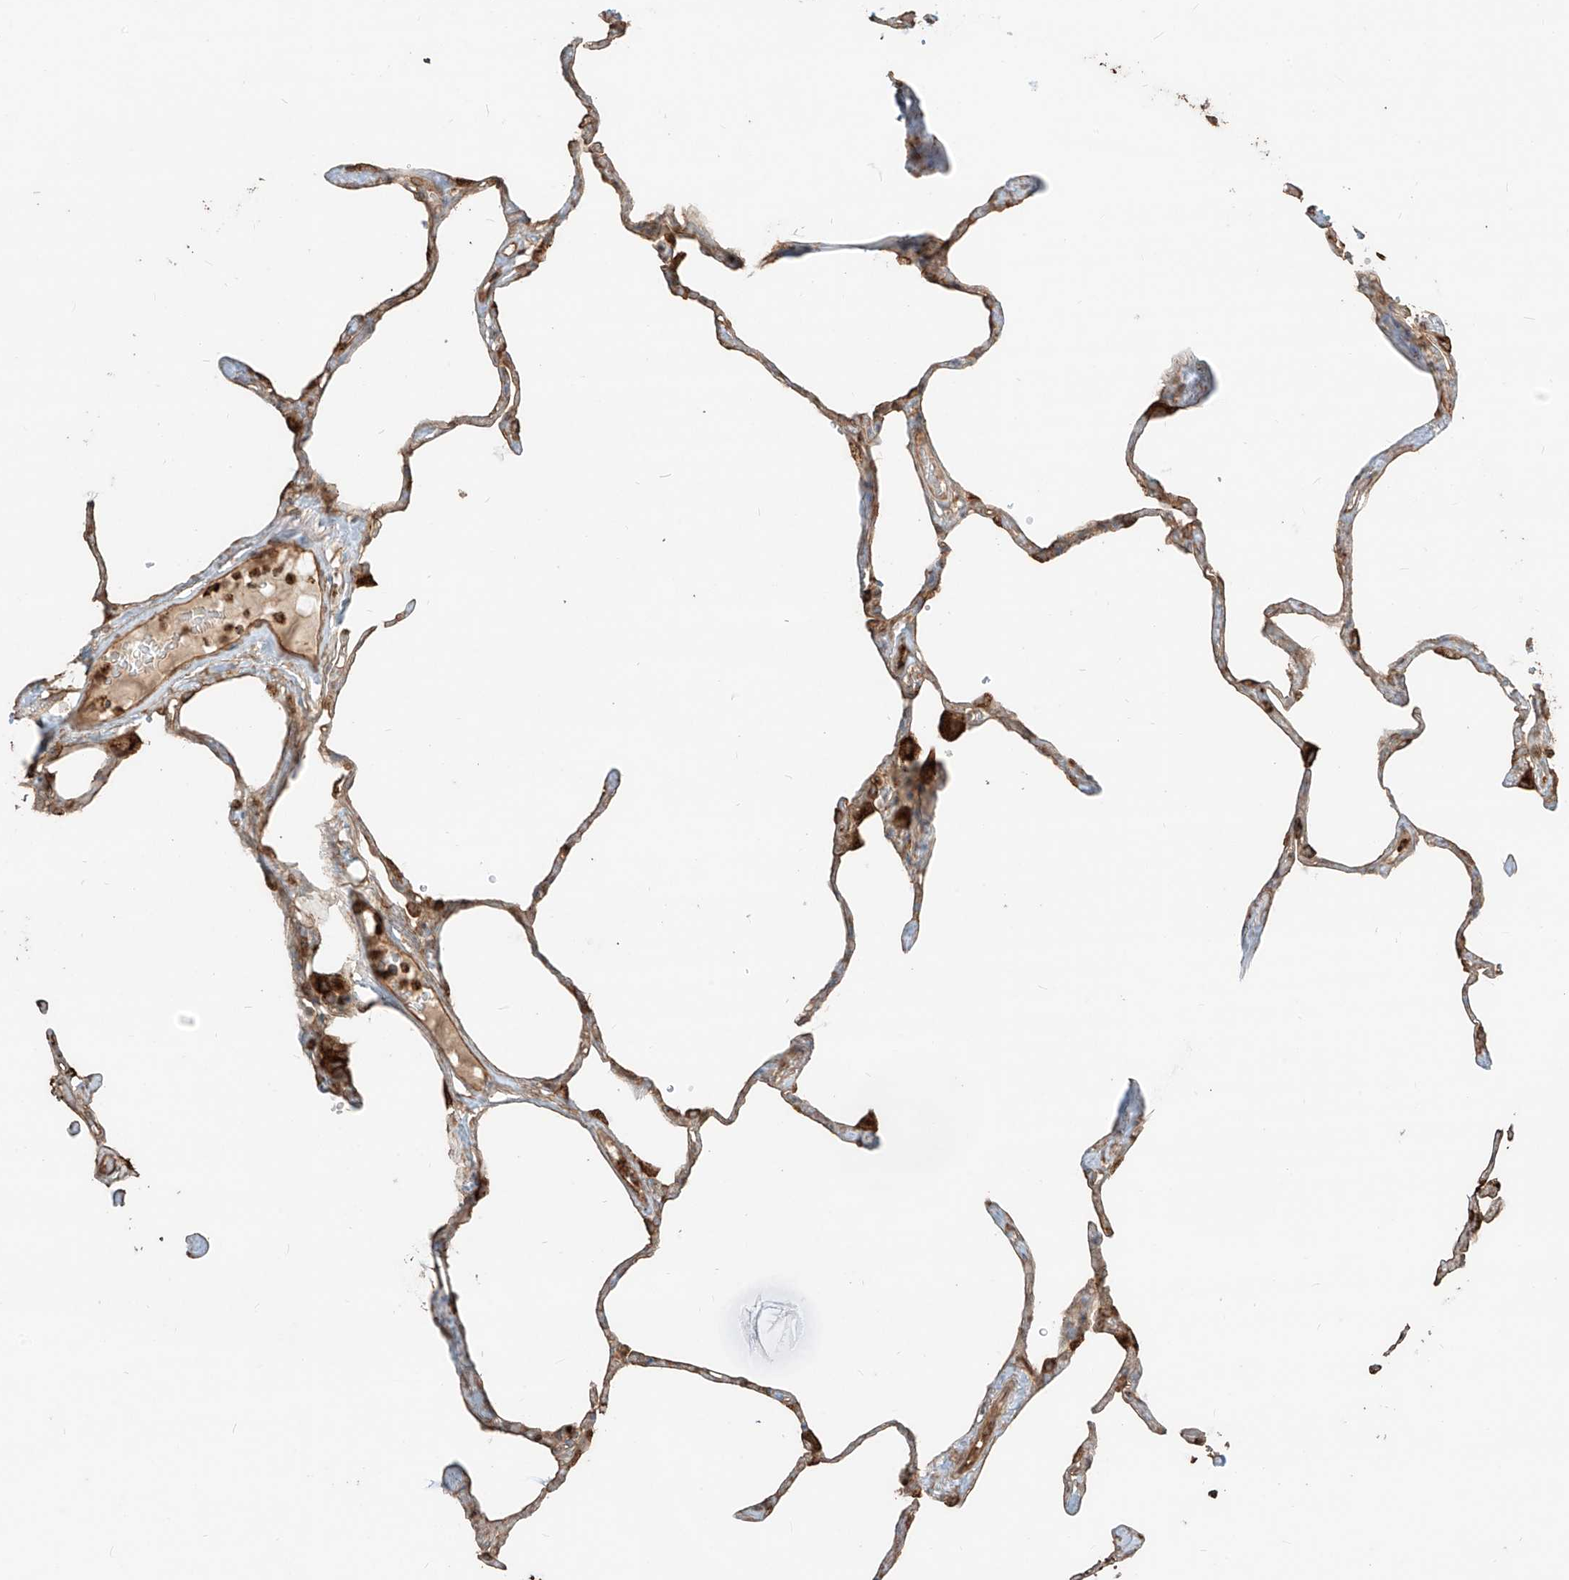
{"staining": {"intensity": "weak", "quantity": ">75%", "location": "cytoplasmic/membranous"}, "tissue": "lung", "cell_type": "Alveolar cells", "image_type": "normal", "snomed": [{"axis": "morphology", "description": "Normal tissue, NOS"}, {"axis": "topography", "description": "Lung"}], "caption": "Immunohistochemical staining of unremarkable human lung reveals weak cytoplasmic/membranous protein staining in about >75% of alveolar cells.", "gene": "CCDC115", "patient": {"sex": "male", "age": 65}}